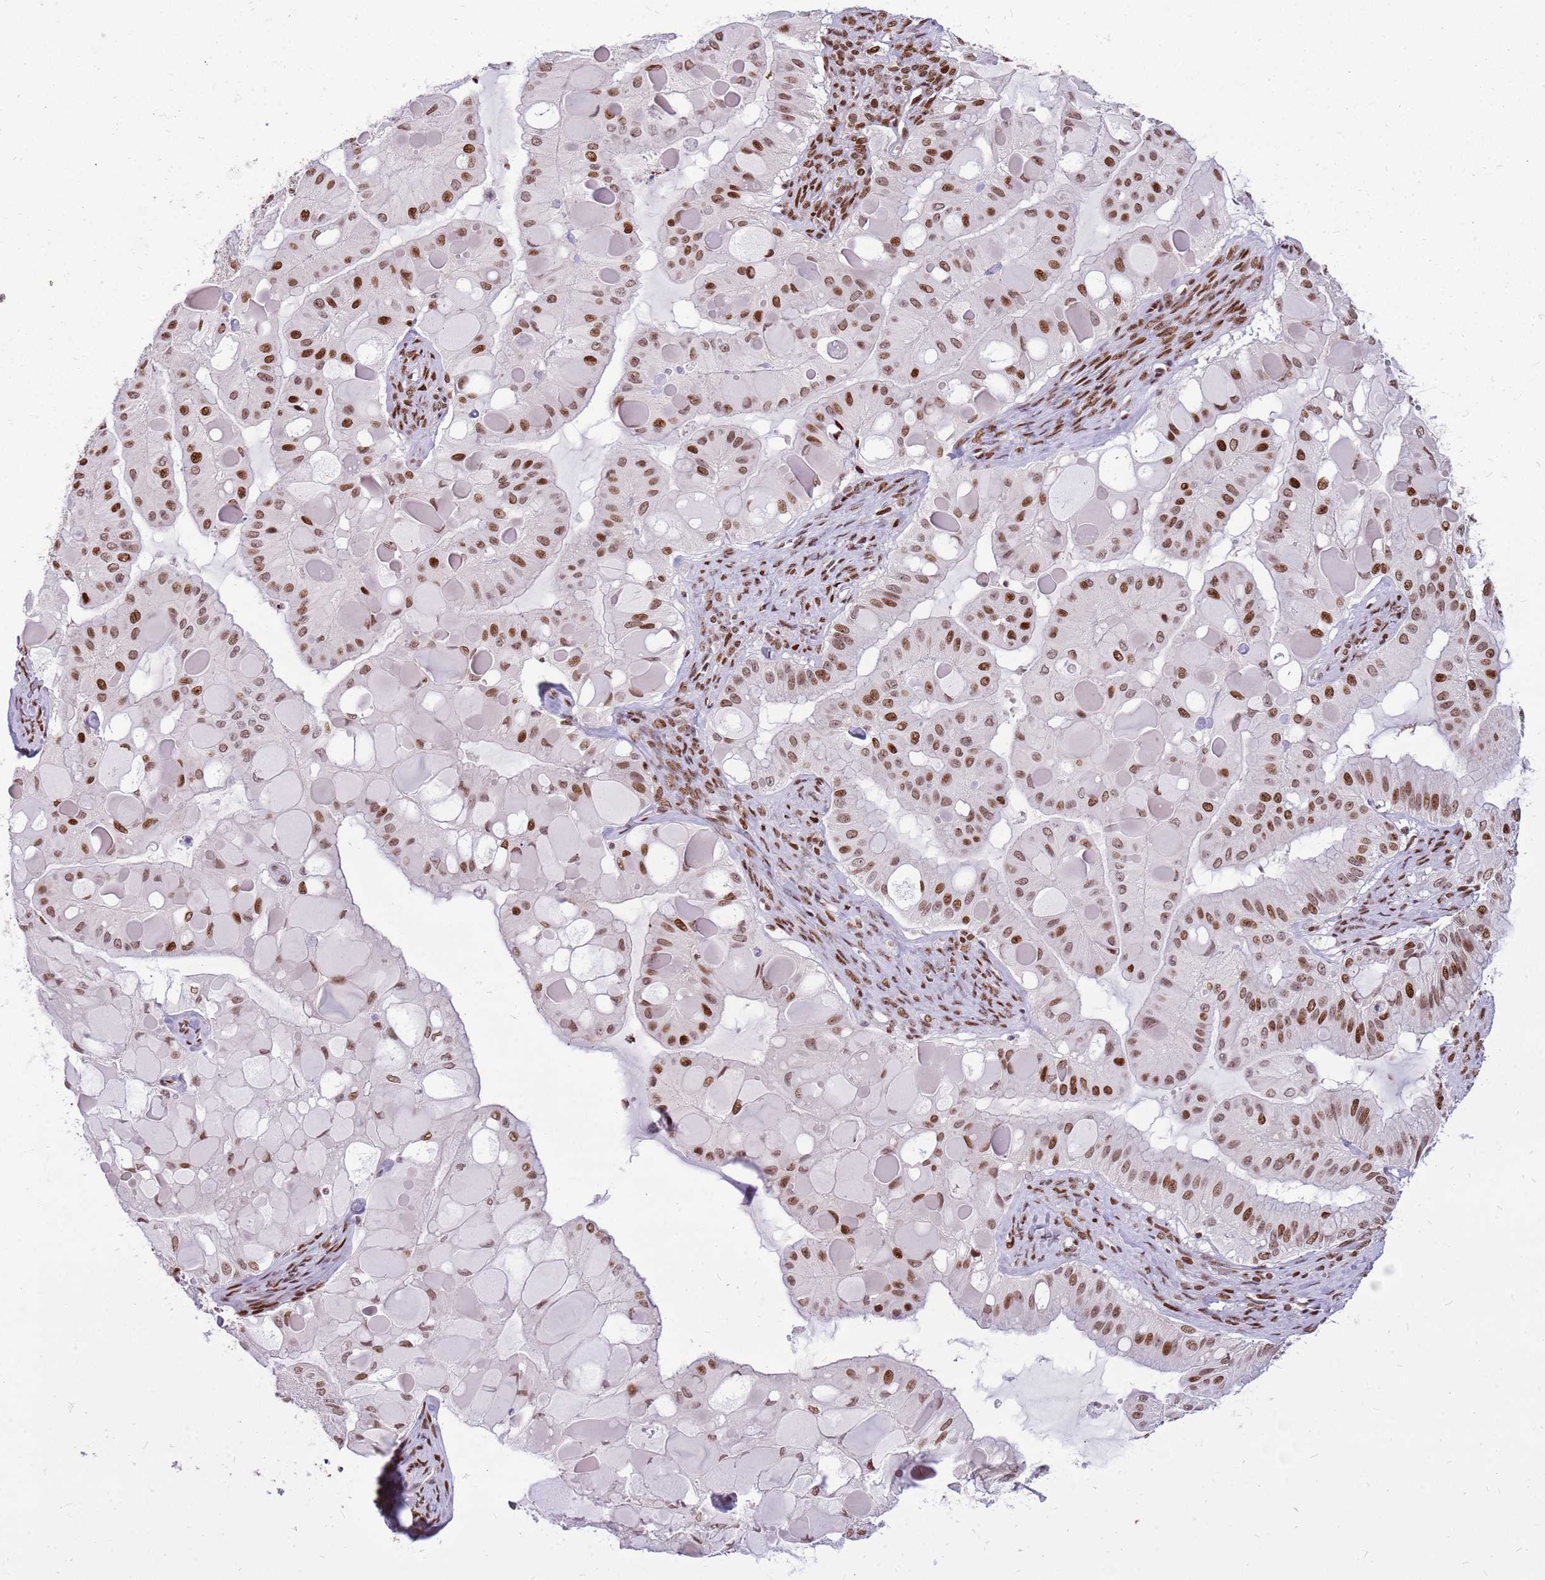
{"staining": {"intensity": "moderate", "quantity": ">75%", "location": "nuclear"}, "tissue": "ovarian cancer", "cell_type": "Tumor cells", "image_type": "cancer", "snomed": [{"axis": "morphology", "description": "Cystadenocarcinoma, mucinous, NOS"}, {"axis": "topography", "description": "Ovary"}], "caption": "This is an image of immunohistochemistry staining of mucinous cystadenocarcinoma (ovarian), which shows moderate staining in the nuclear of tumor cells.", "gene": "WASHC4", "patient": {"sex": "female", "age": 61}}